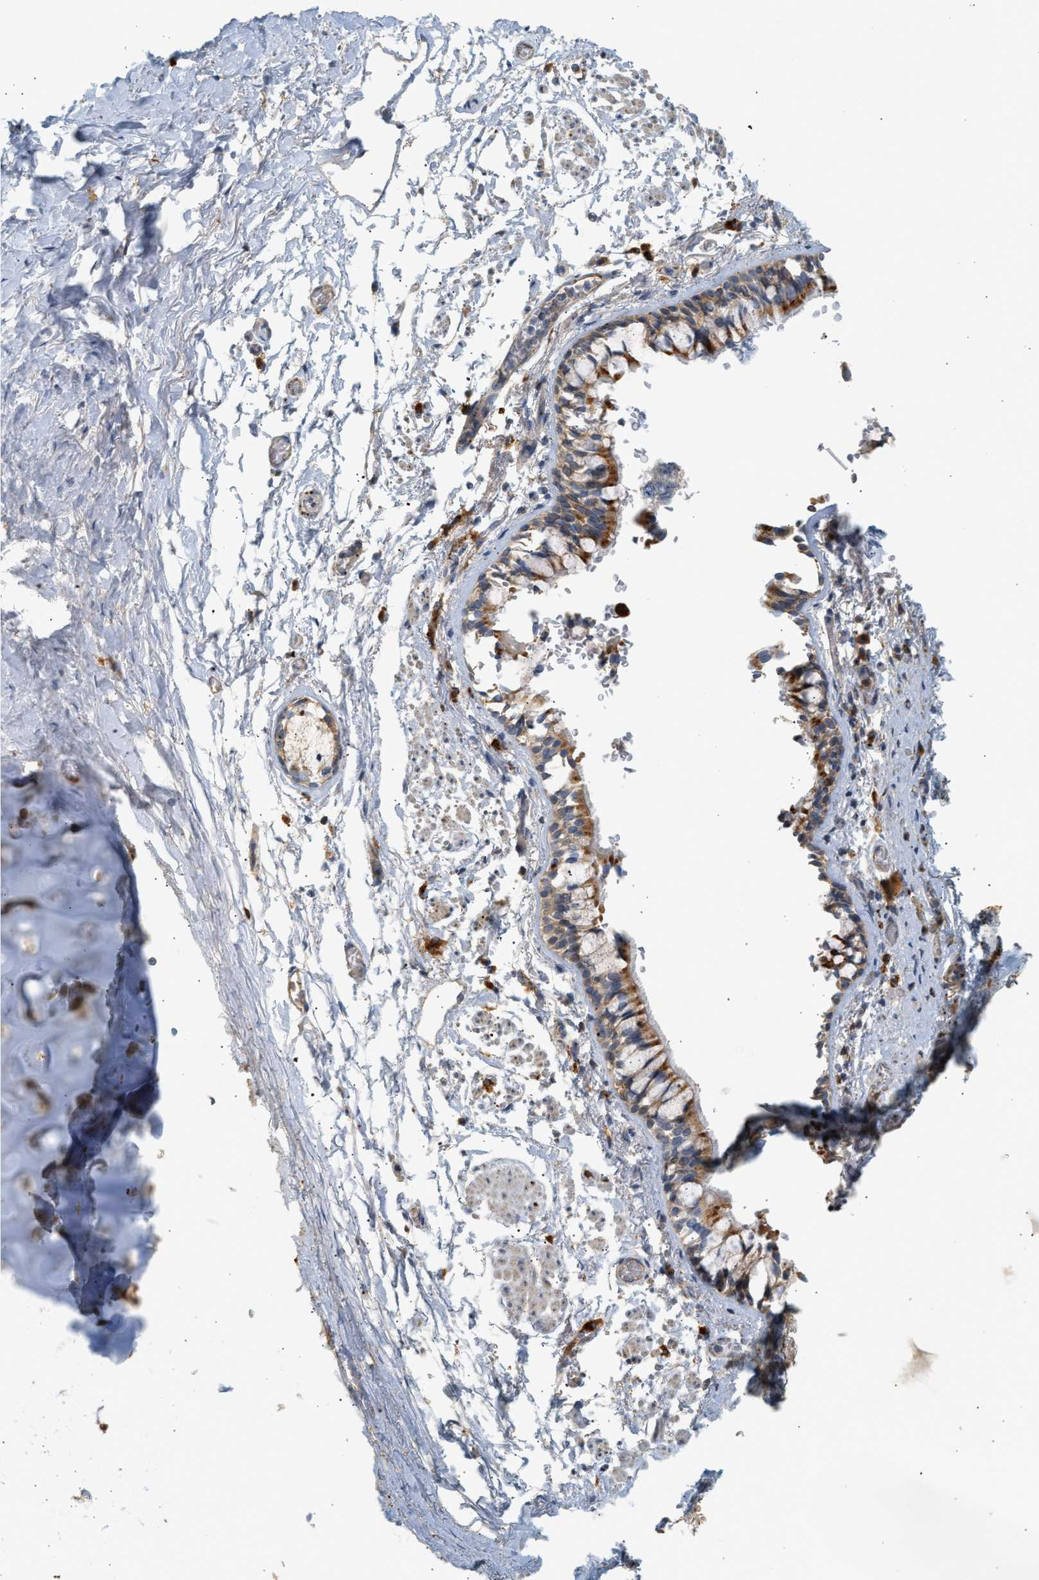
{"staining": {"intensity": "strong", "quantity": ">75%", "location": "cytoplasmic/membranous"}, "tissue": "adipose tissue", "cell_type": "Adipocytes", "image_type": "normal", "snomed": [{"axis": "morphology", "description": "Normal tissue, NOS"}, {"axis": "topography", "description": "Cartilage tissue"}, {"axis": "topography", "description": "Lung"}], "caption": "Protein expression analysis of normal adipose tissue exhibits strong cytoplasmic/membranous staining in approximately >75% of adipocytes. (Brightfield microscopy of DAB IHC at high magnification).", "gene": "ENTHD1", "patient": {"sex": "female", "age": 77}}